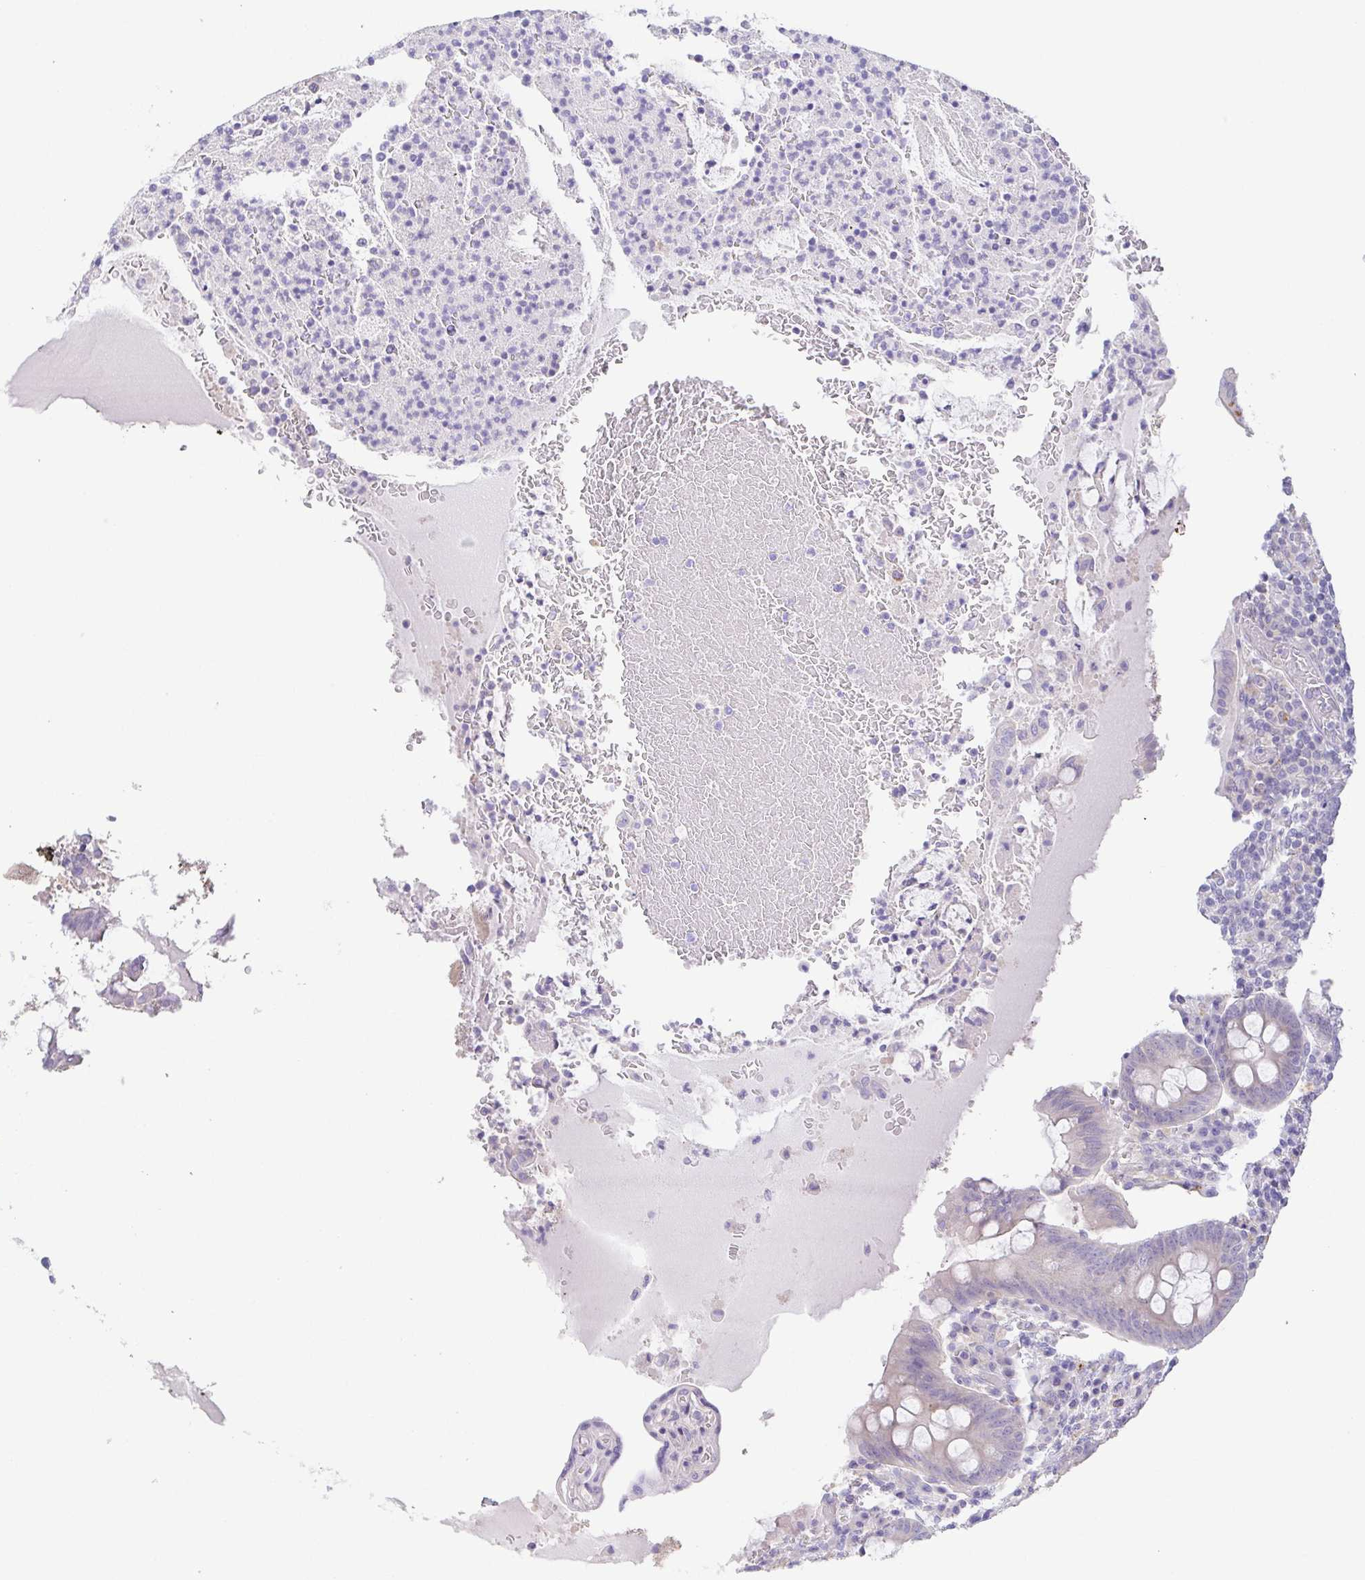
{"staining": {"intensity": "moderate", "quantity": "<25%", "location": "cytoplasmic/membranous"}, "tissue": "appendix", "cell_type": "Glandular cells", "image_type": "normal", "snomed": [{"axis": "morphology", "description": "Normal tissue, NOS"}, {"axis": "topography", "description": "Appendix"}], "caption": "This is a histology image of IHC staining of normal appendix, which shows moderate staining in the cytoplasmic/membranous of glandular cells.", "gene": "PKDREJ", "patient": {"sex": "female", "age": 43}}